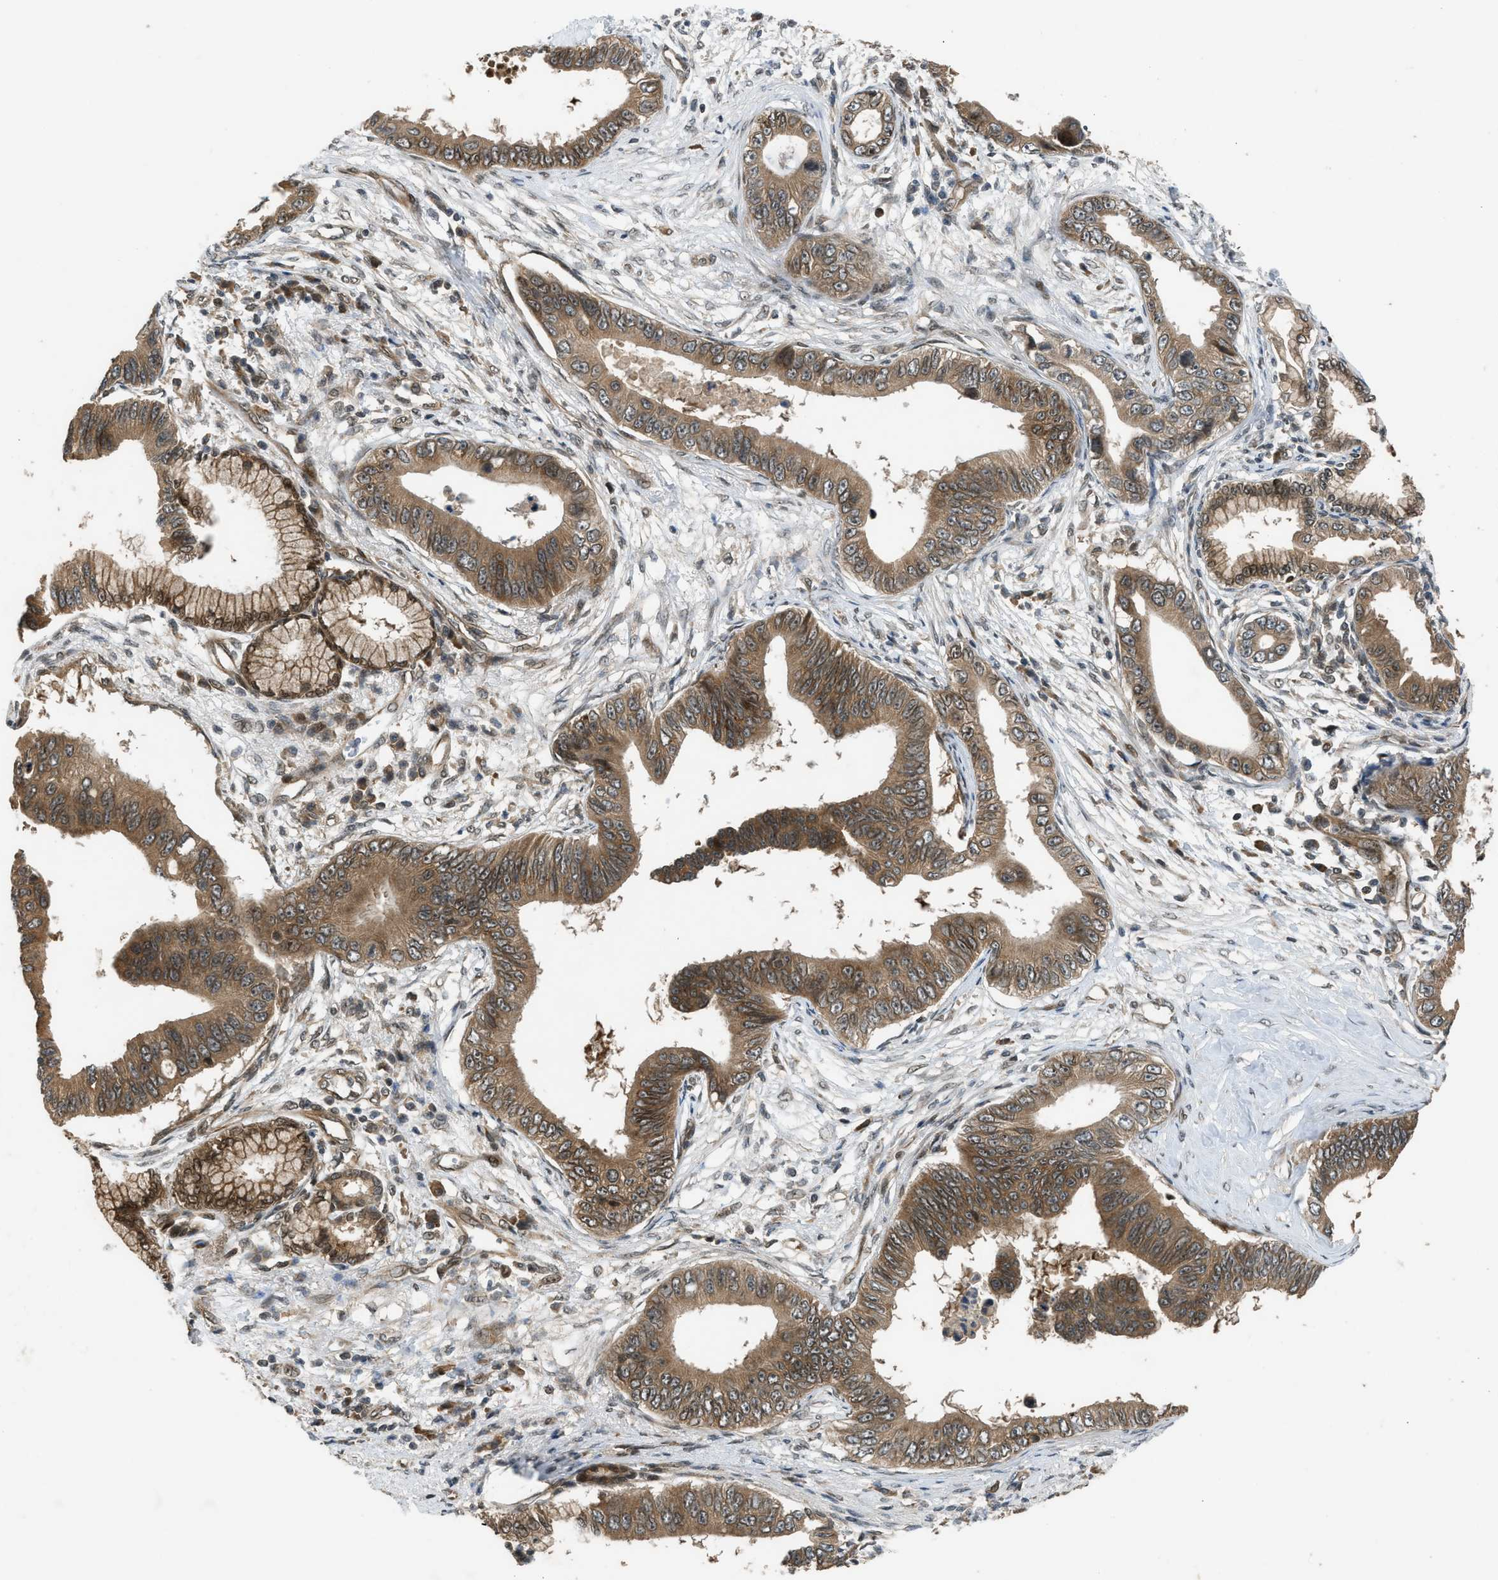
{"staining": {"intensity": "moderate", "quantity": ">75%", "location": "cytoplasmic/membranous"}, "tissue": "pancreatic cancer", "cell_type": "Tumor cells", "image_type": "cancer", "snomed": [{"axis": "morphology", "description": "Adenocarcinoma, NOS"}, {"axis": "topography", "description": "Pancreas"}], "caption": "High-magnification brightfield microscopy of pancreatic cancer stained with DAB (3,3'-diaminobenzidine) (brown) and counterstained with hematoxylin (blue). tumor cells exhibit moderate cytoplasmic/membranous expression is seen in about>75% of cells.", "gene": "TXNL1", "patient": {"sex": "male", "age": 77}}